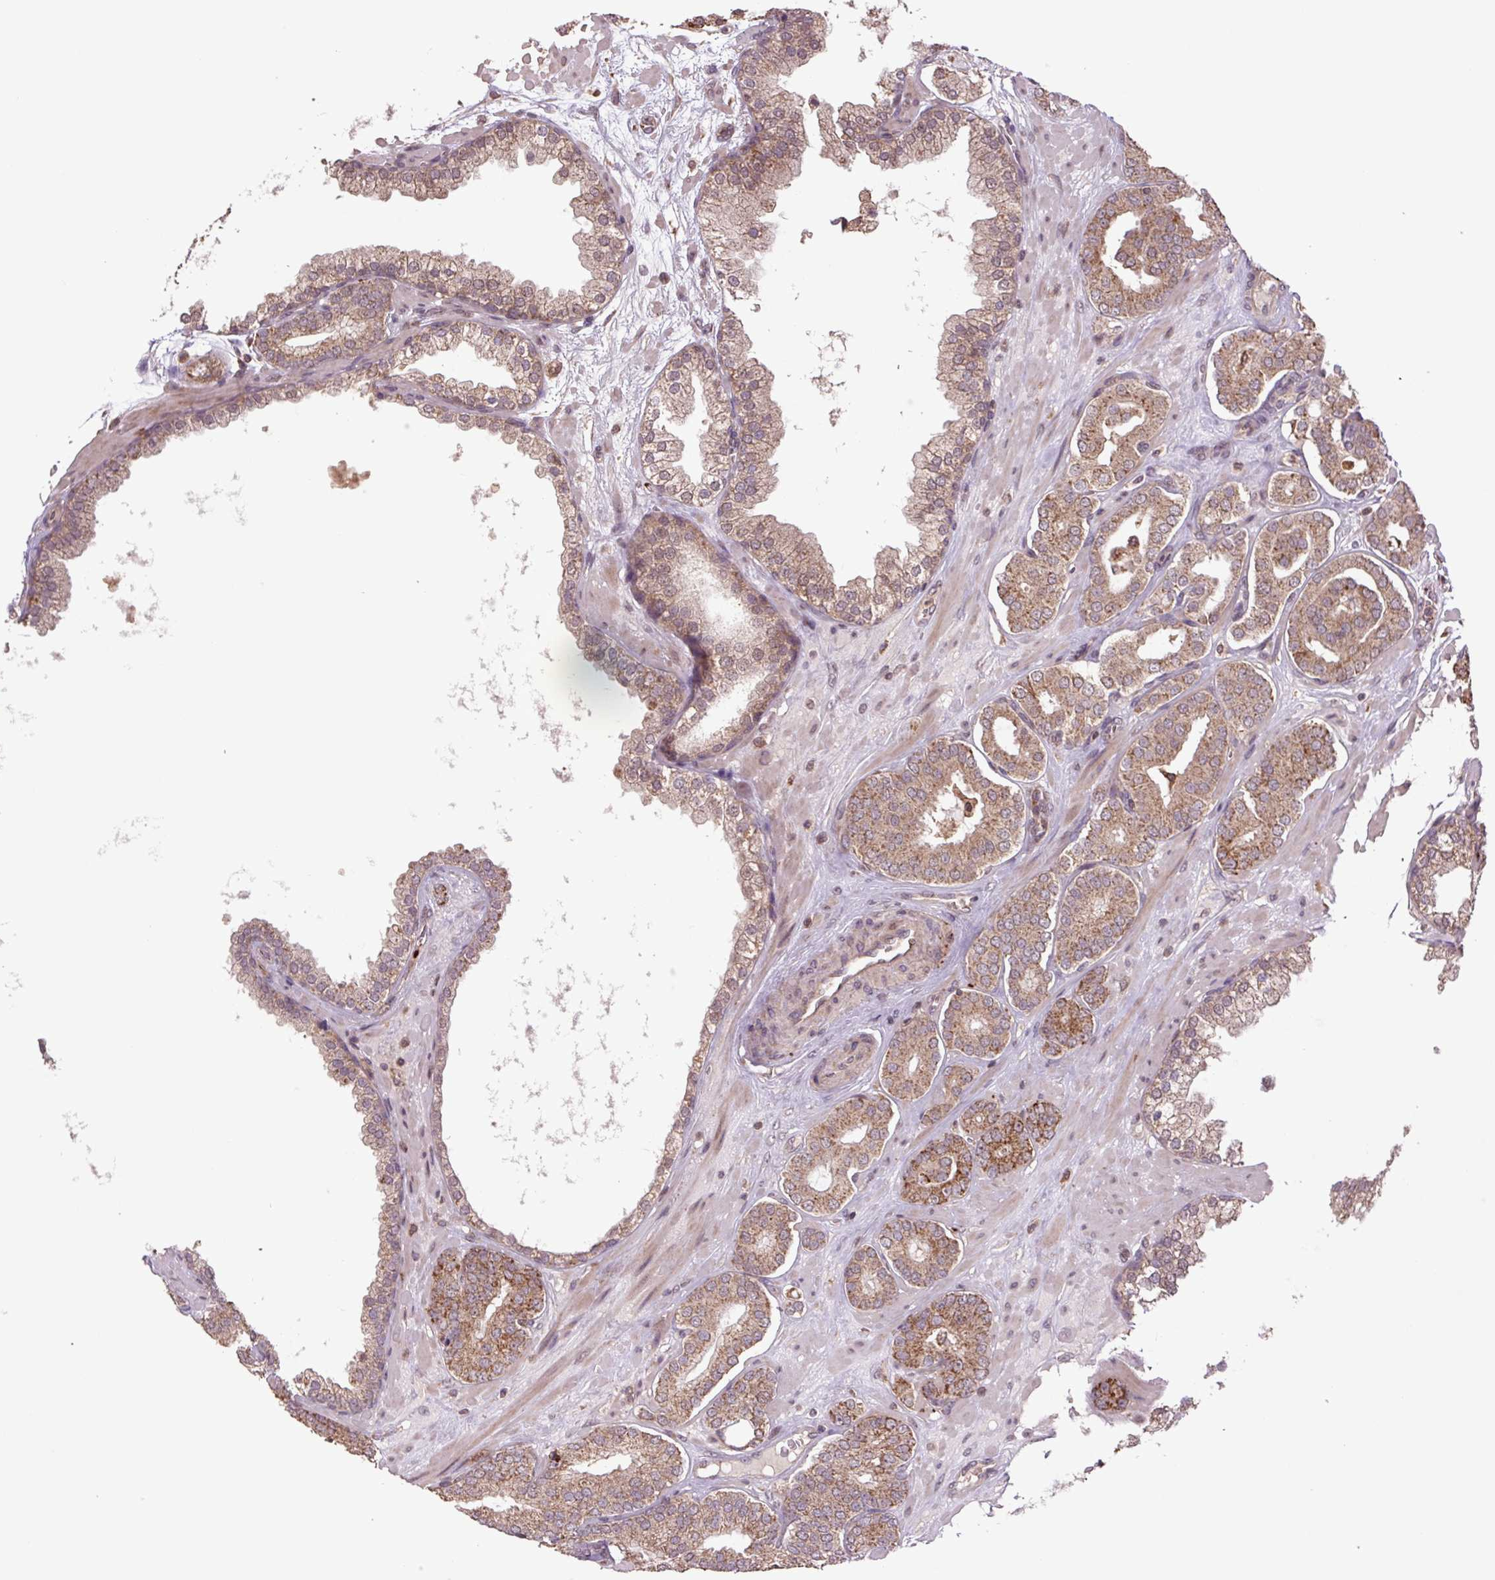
{"staining": {"intensity": "moderate", "quantity": ">75%", "location": "cytoplasmic/membranous"}, "tissue": "prostate cancer", "cell_type": "Tumor cells", "image_type": "cancer", "snomed": [{"axis": "morphology", "description": "Adenocarcinoma, High grade"}, {"axis": "topography", "description": "Prostate"}], "caption": "Prostate cancer tissue displays moderate cytoplasmic/membranous expression in about >75% of tumor cells", "gene": "TMEM160", "patient": {"sex": "male", "age": 66}}